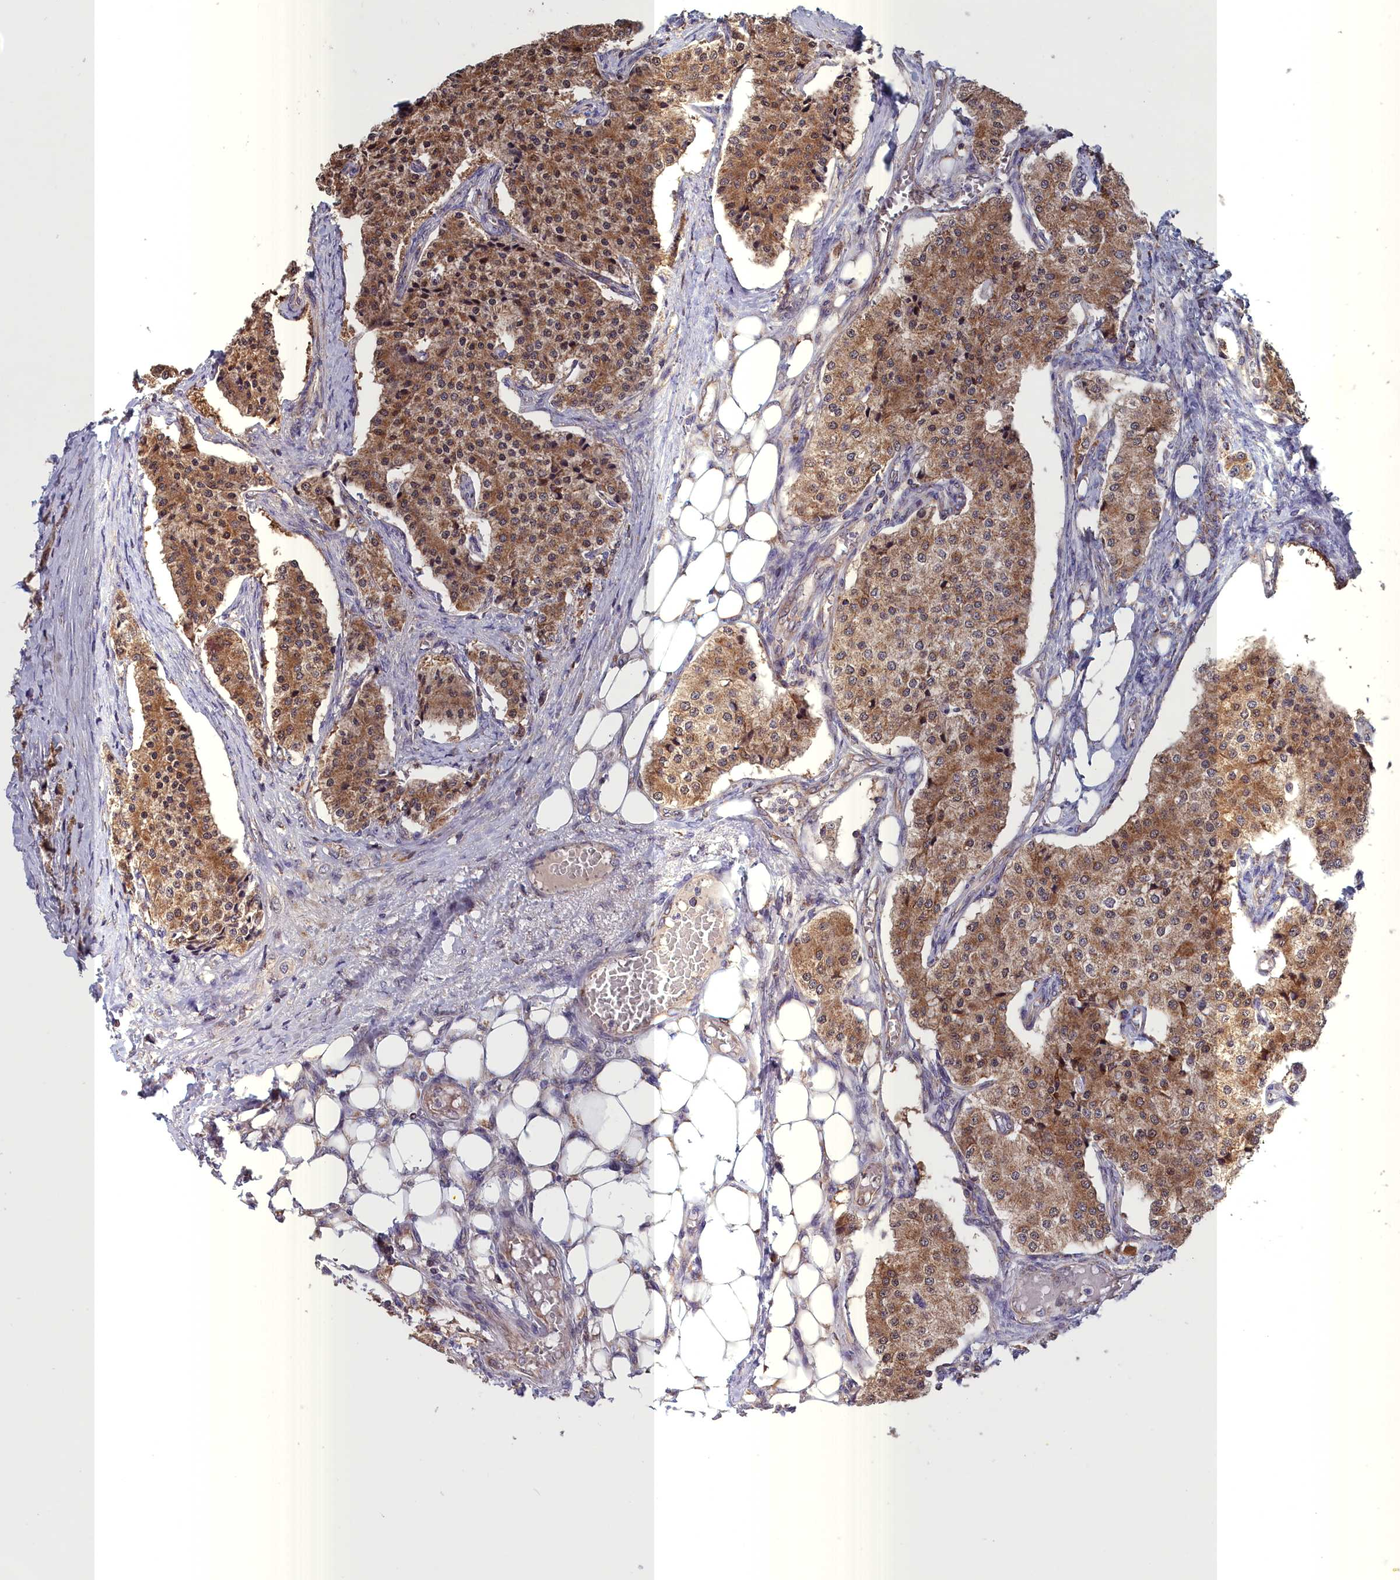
{"staining": {"intensity": "moderate", "quantity": ">75%", "location": "cytoplasmic/membranous"}, "tissue": "carcinoid", "cell_type": "Tumor cells", "image_type": "cancer", "snomed": [{"axis": "morphology", "description": "Carcinoid, malignant, NOS"}, {"axis": "topography", "description": "Colon"}], "caption": "DAB (3,3'-diaminobenzidine) immunohistochemical staining of human carcinoid reveals moderate cytoplasmic/membranous protein positivity in about >75% of tumor cells.", "gene": "TIMM44", "patient": {"sex": "female", "age": 52}}